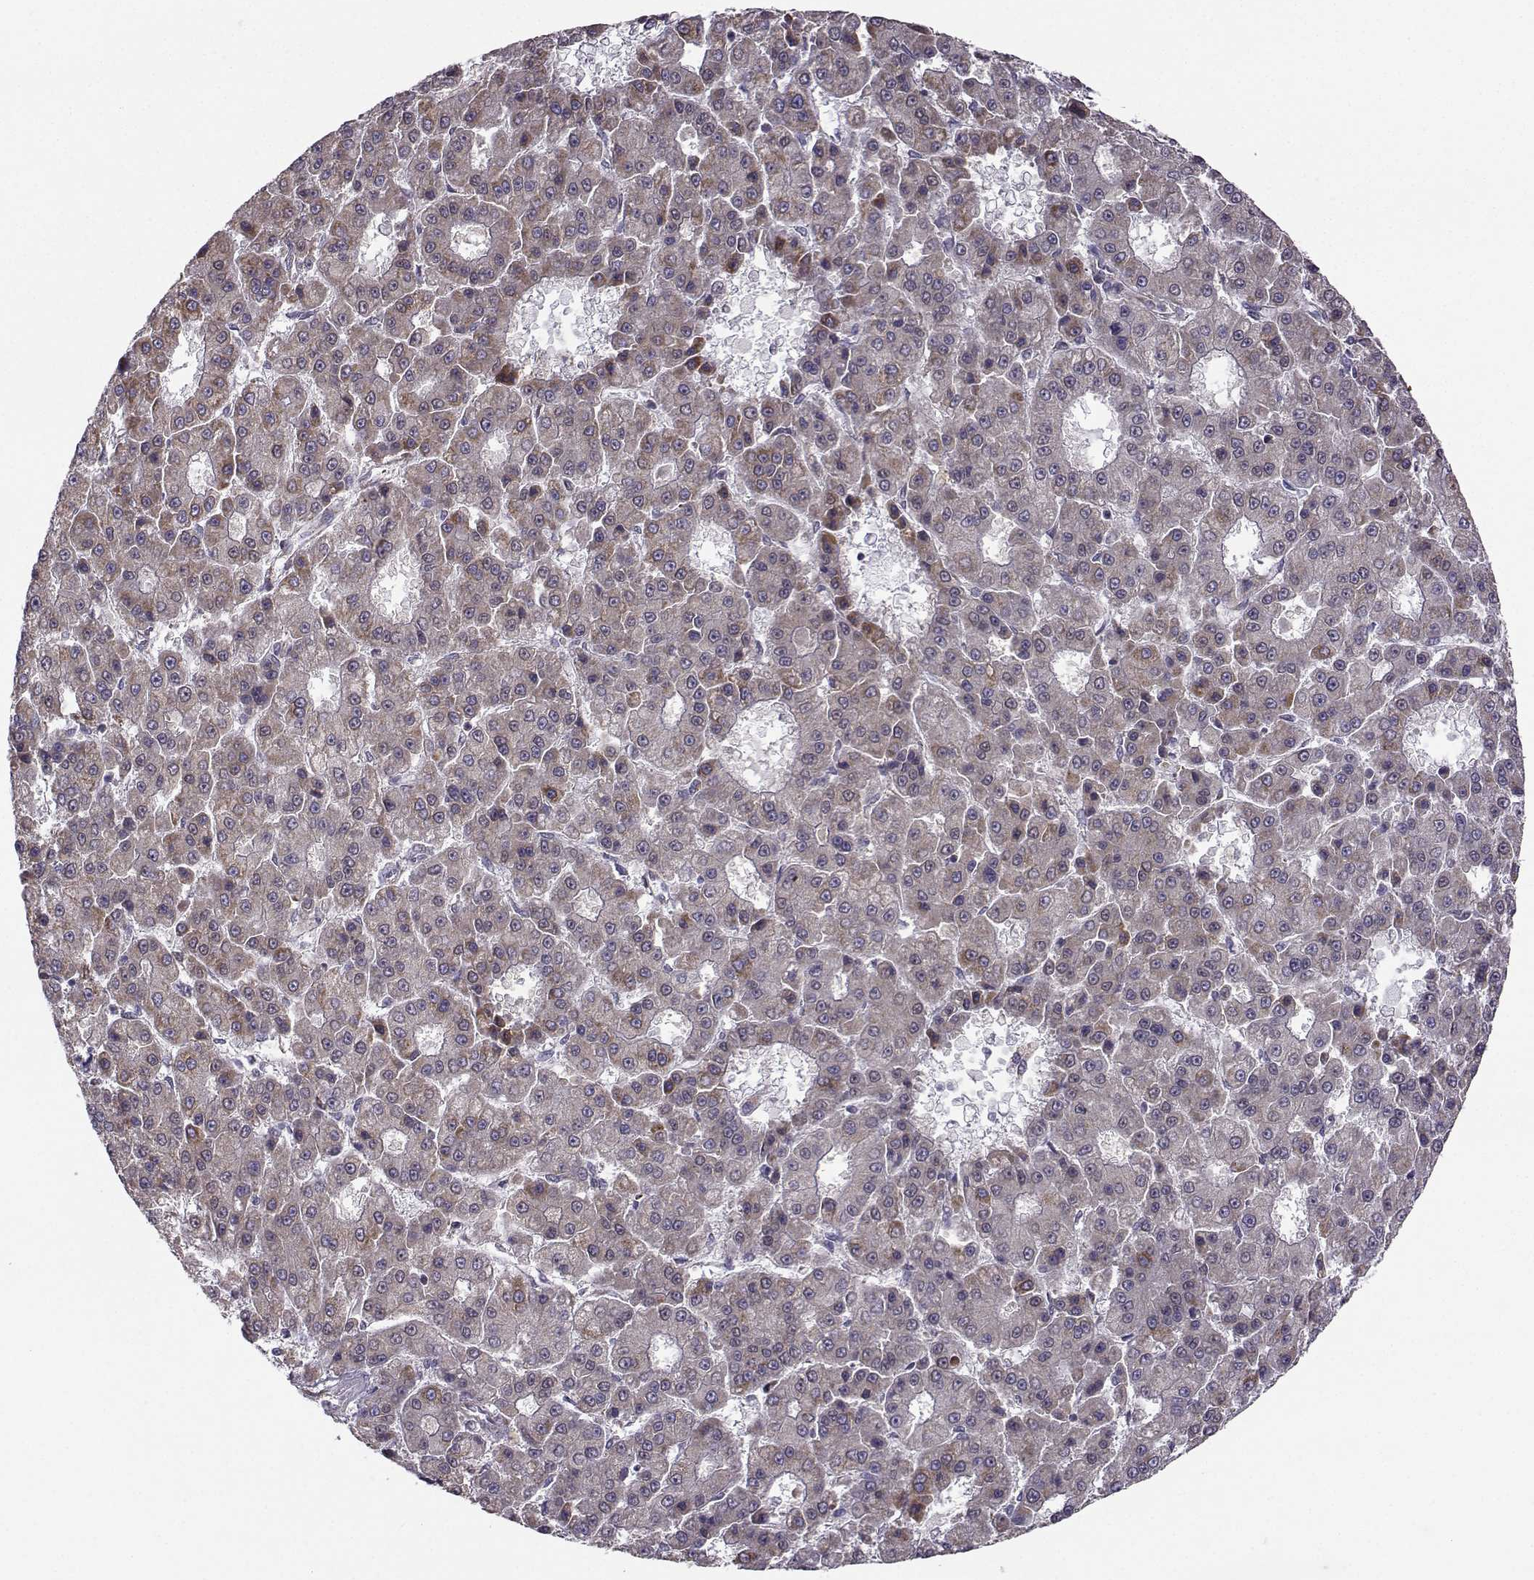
{"staining": {"intensity": "moderate", "quantity": "25%-75%", "location": "cytoplasmic/membranous"}, "tissue": "liver cancer", "cell_type": "Tumor cells", "image_type": "cancer", "snomed": [{"axis": "morphology", "description": "Carcinoma, Hepatocellular, NOS"}, {"axis": "topography", "description": "Liver"}], "caption": "A photomicrograph showing moderate cytoplasmic/membranous expression in about 25%-75% of tumor cells in liver cancer (hepatocellular carcinoma), as visualized by brown immunohistochemical staining.", "gene": "NECAB3", "patient": {"sex": "male", "age": 70}}